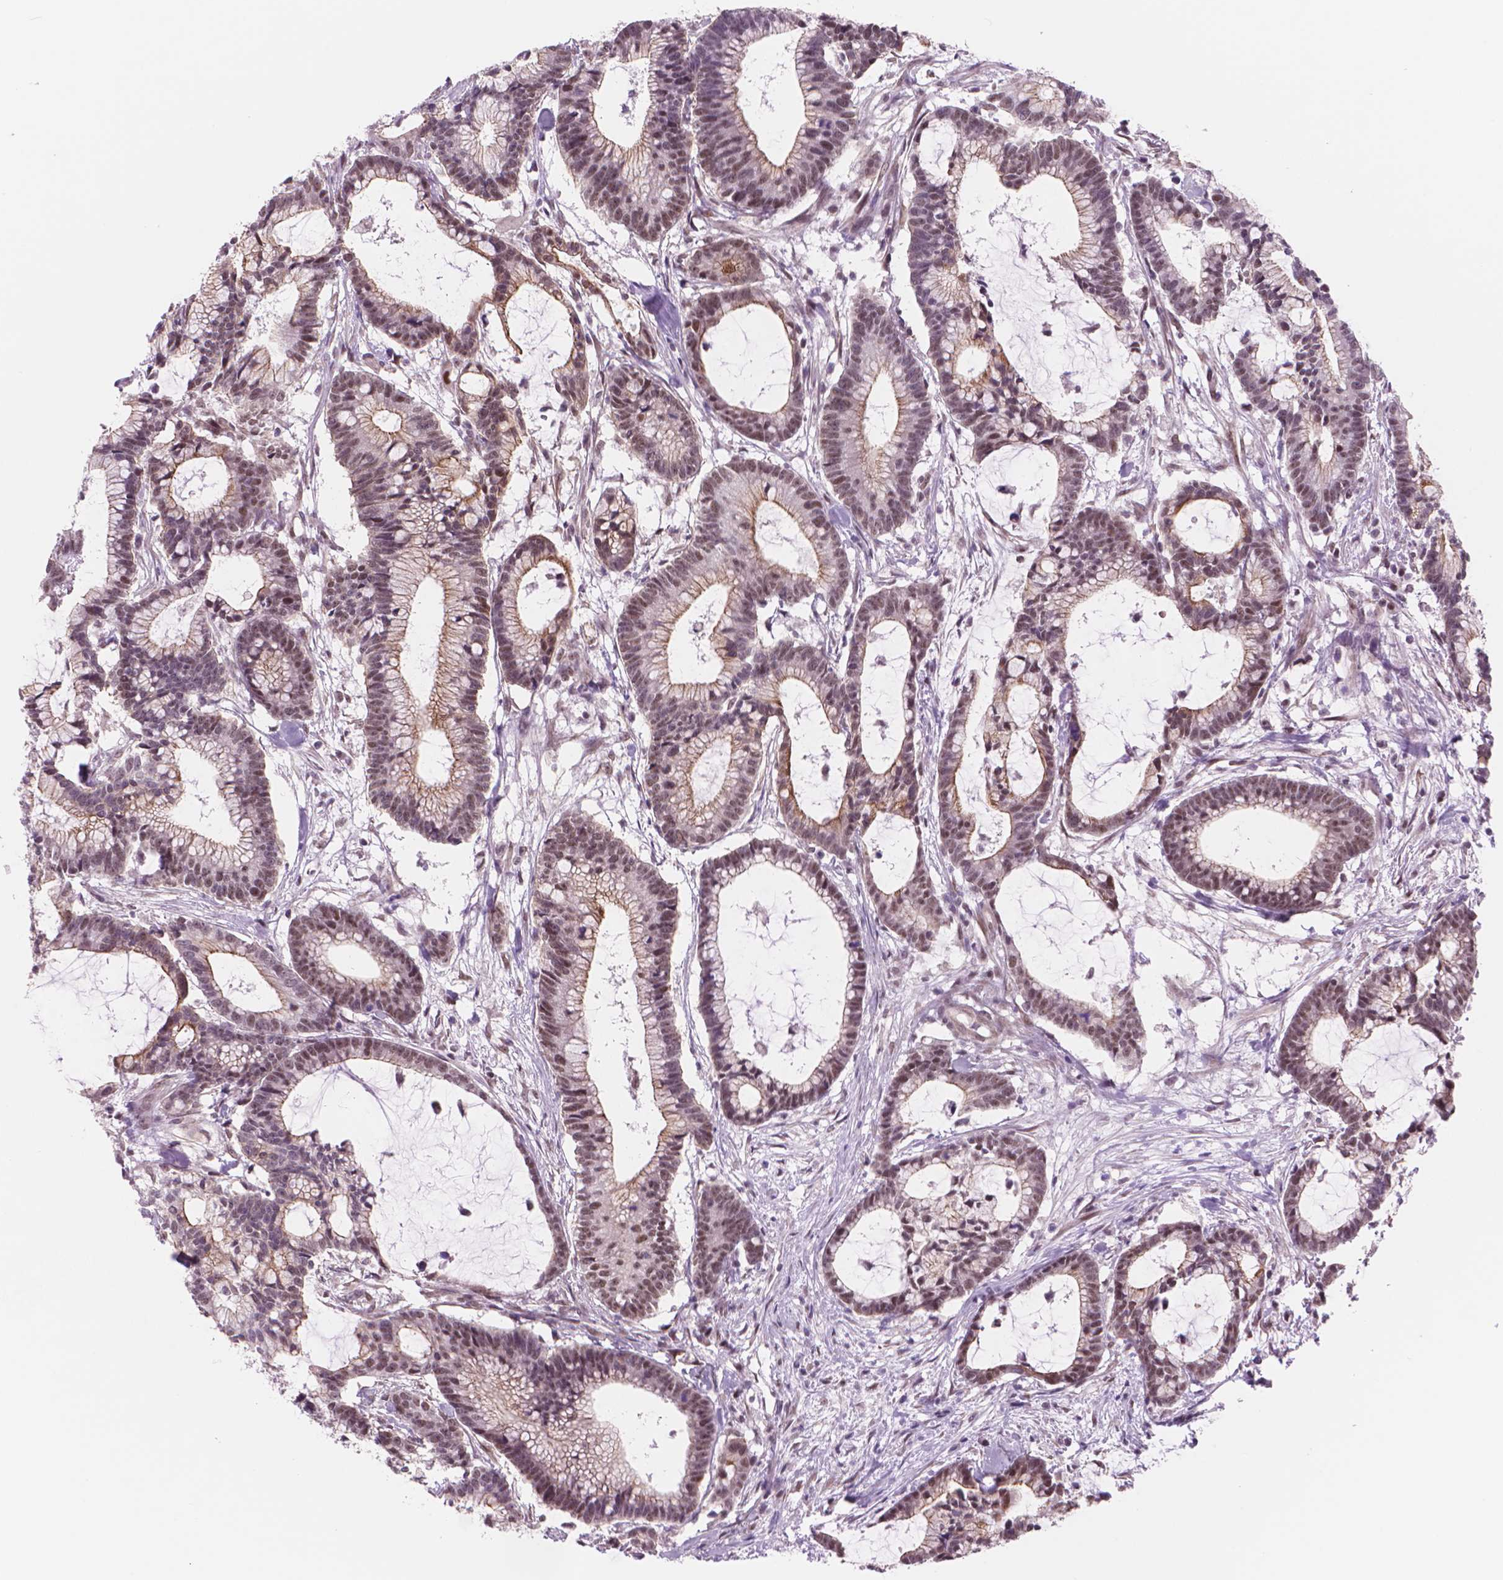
{"staining": {"intensity": "moderate", "quantity": "<25%", "location": "cytoplasmic/membranous,nuclear"}, "tissue": "colorectal cancer", "cell_type": "Tumor cells", "image_type": "cancer", "snomed": [{"axis": "morphology", "description": "Adenocarcinoma, NOS"}, {"axis": "topography", "description": "Colon"}], "caption": "Immunohistochemistry (DAB) staining of colorectal adenocarcinoma exhibits moderate cytoplasmic/membranous and nuclear protein staining in about <25% of tumor cells. (Brightfield microscopy of DAB IHC at high magnification).", "gene": "POLR3D", "patient": {"sex": "female", "age": 78}}